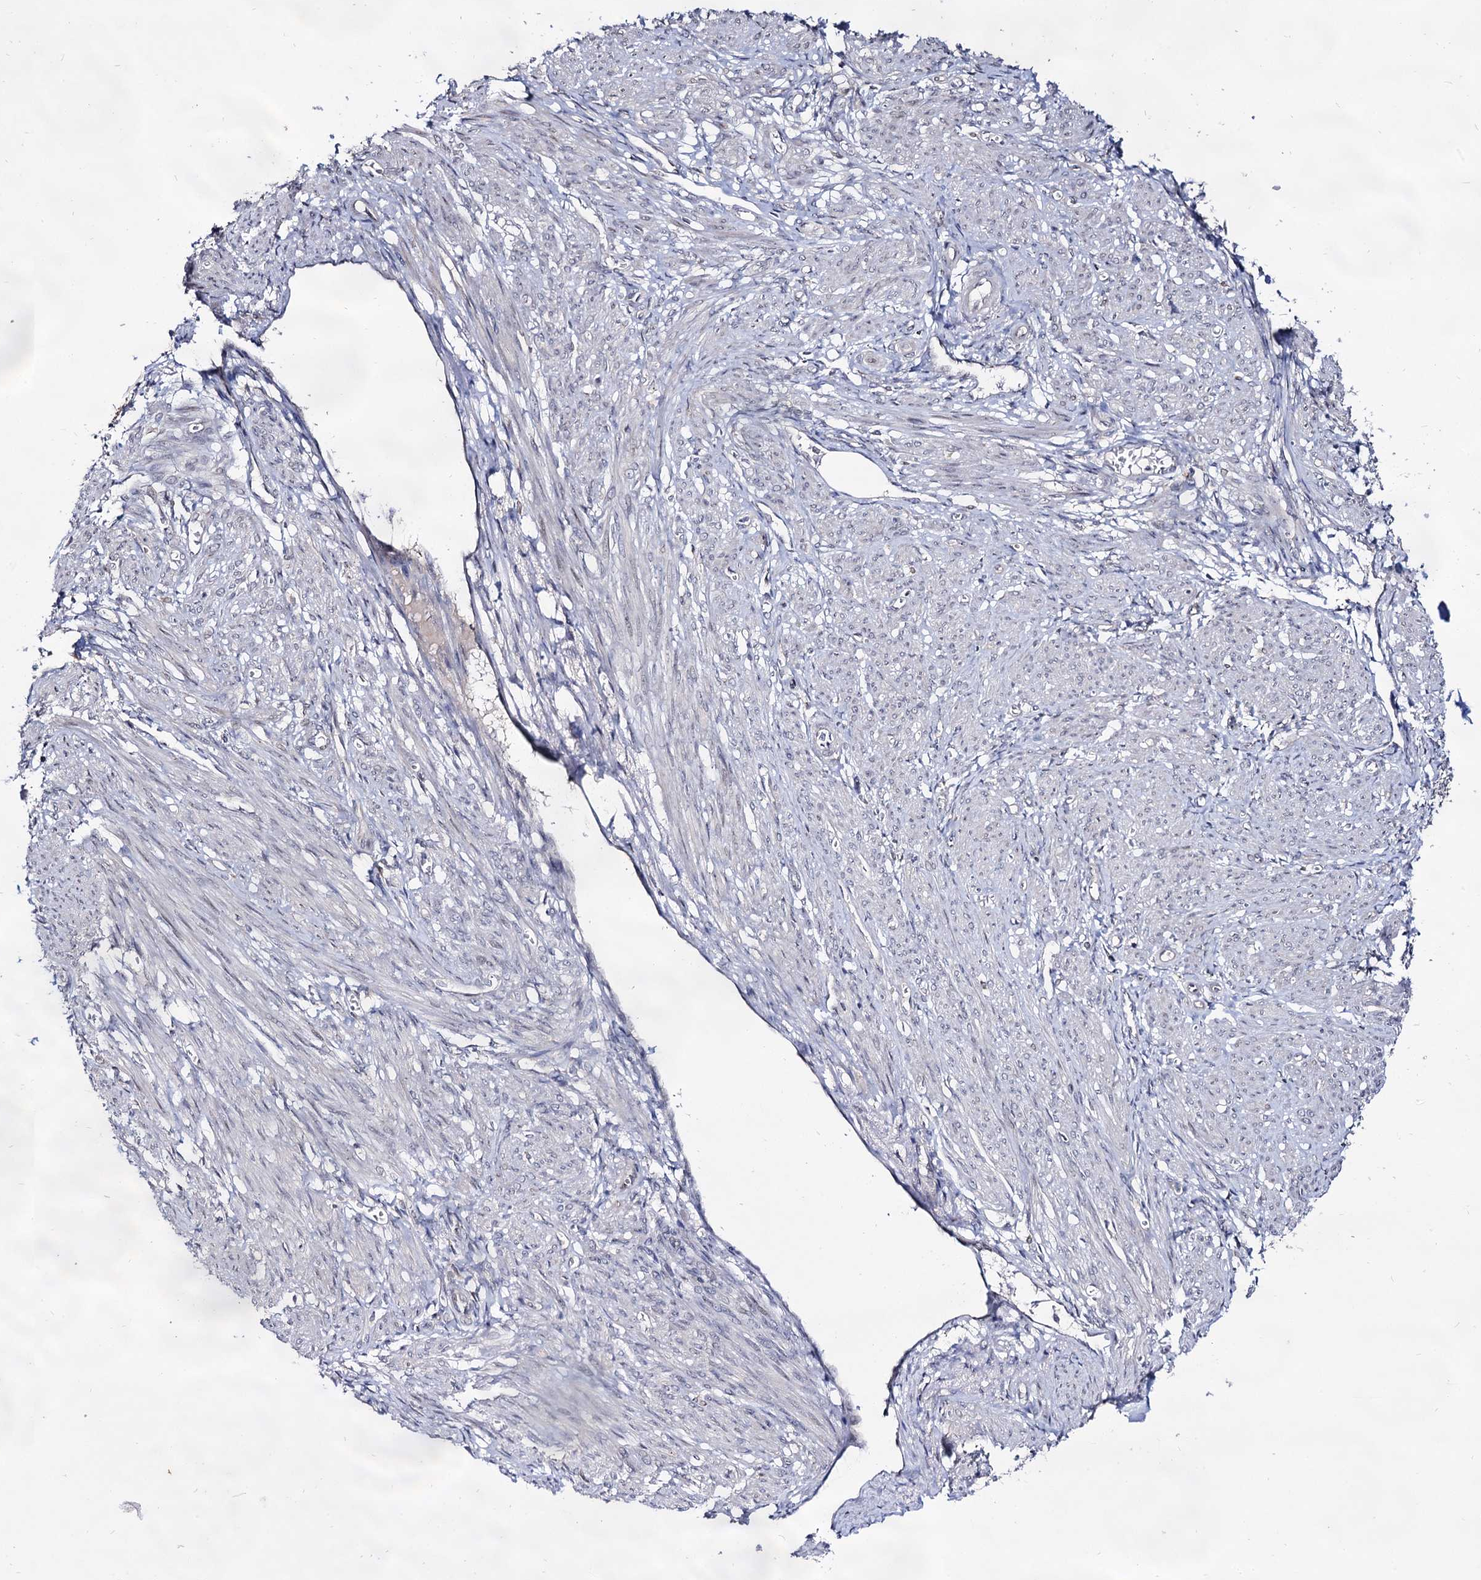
{"staining": {"intensity": "negative", "quantity": "none", "location": "none"}, "tissue": "smooth muscle", "cell_type": "Smooth muscle cells", "image_type": "normal", "snomed": [{"axis": "morphology", "description": "Normal tissue, NOS"}, {"axis": "topography", "description": "Smooth muscle"}], "caption": "Human smooth muscle stained for a protein using immunohistochemistry demonstrates no positivity in smooth muscle cells.", "gene": "ARFIP2", "patient": {"sex": "female", "age": 39}}